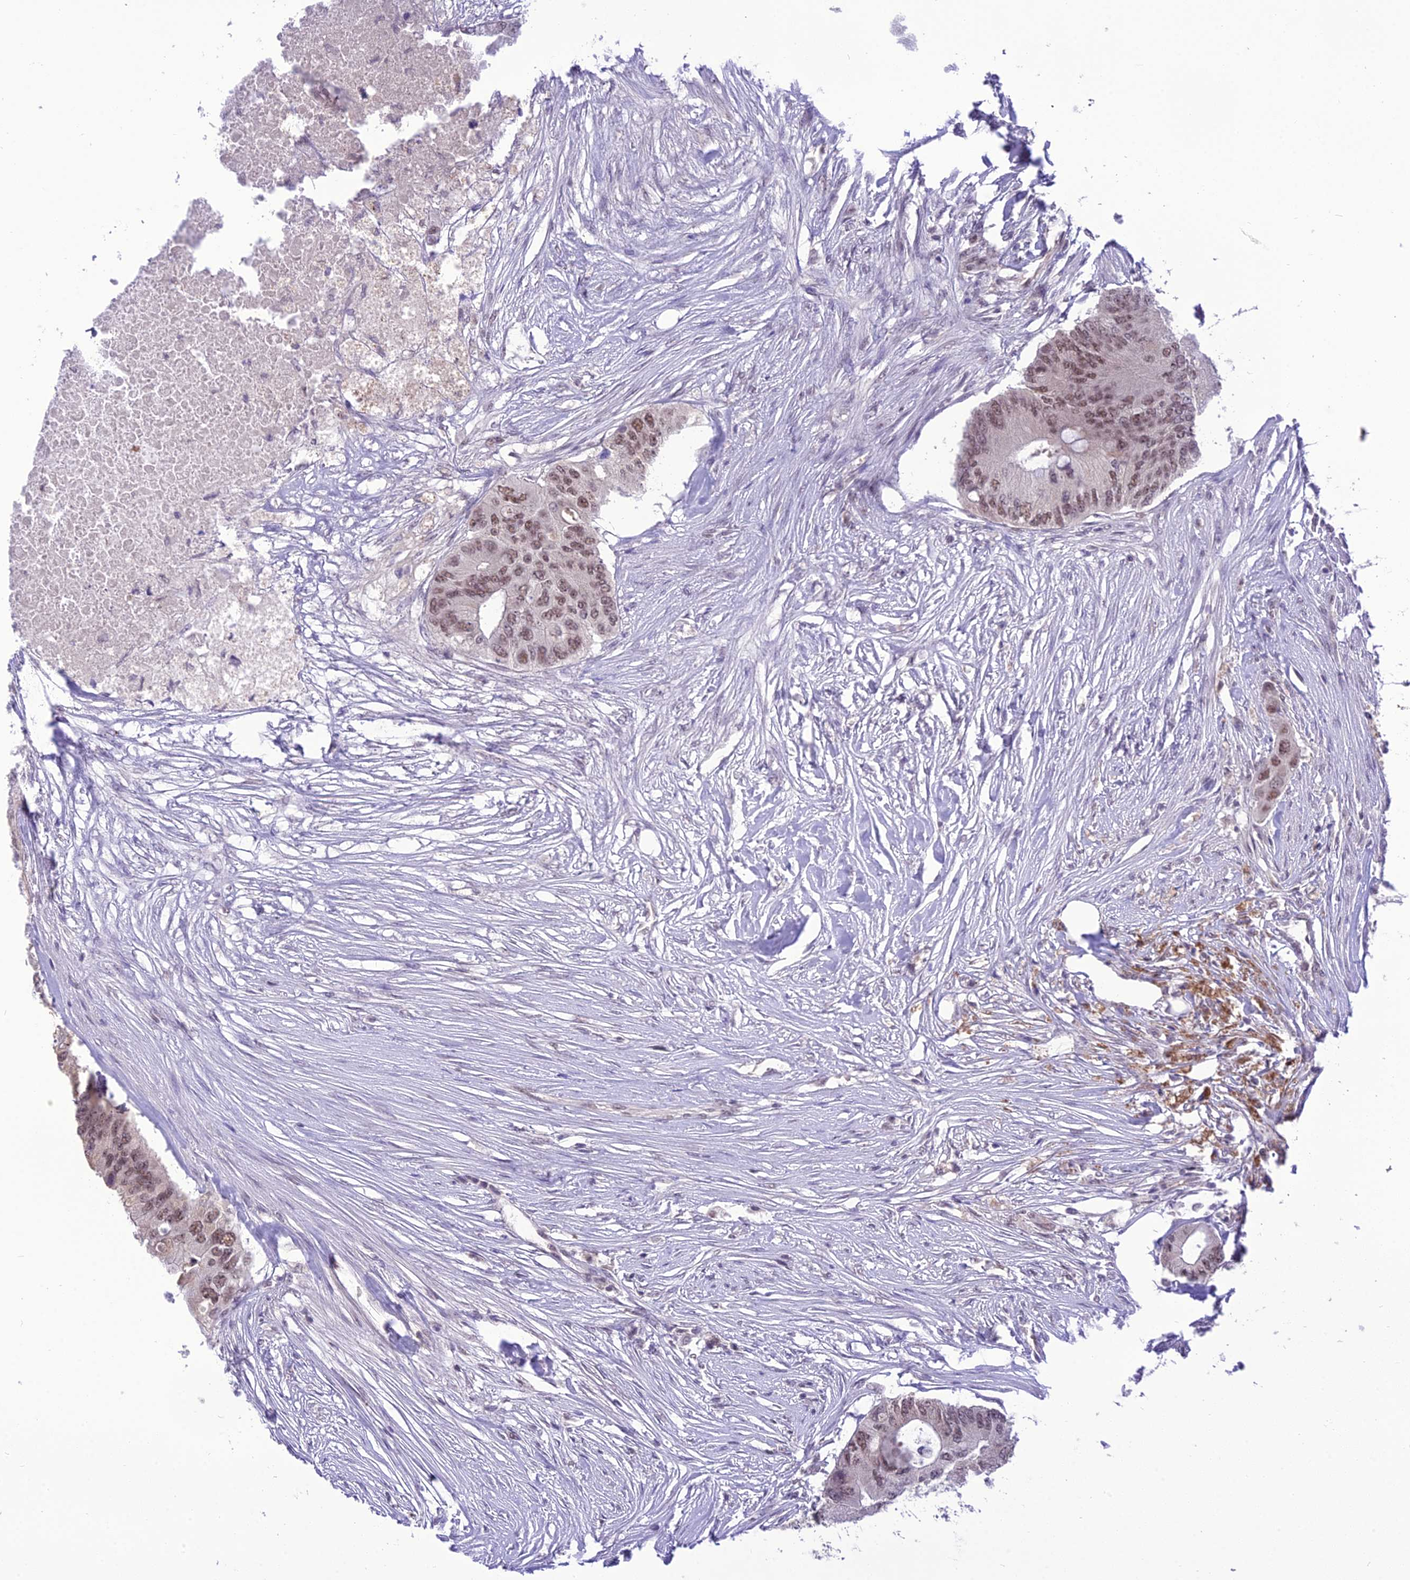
{"staining": {"intensity": "moderate", "quantity": ">75%", "location": "nuclear"}, "tissue": "colorectal cancer", "cell_type": "Tumor cells", "image_type": "cancer", "snomed": [{"axis": "morphology", "description": "Adenocarcinoma, NOS"}, {"axis": "topography", "description": "Colon"}], "caption": "The image shows a brown stain indicating the presence of a protein in the nuclear of tumor cells in colorectal adenocarcinoma. (DAB (3,3'-diaminobenzidine) = brown stain, brightfield microscopy at high magnification).", "gene": "SH3RF3", "patient": {"sex": "male", "age": 71}}